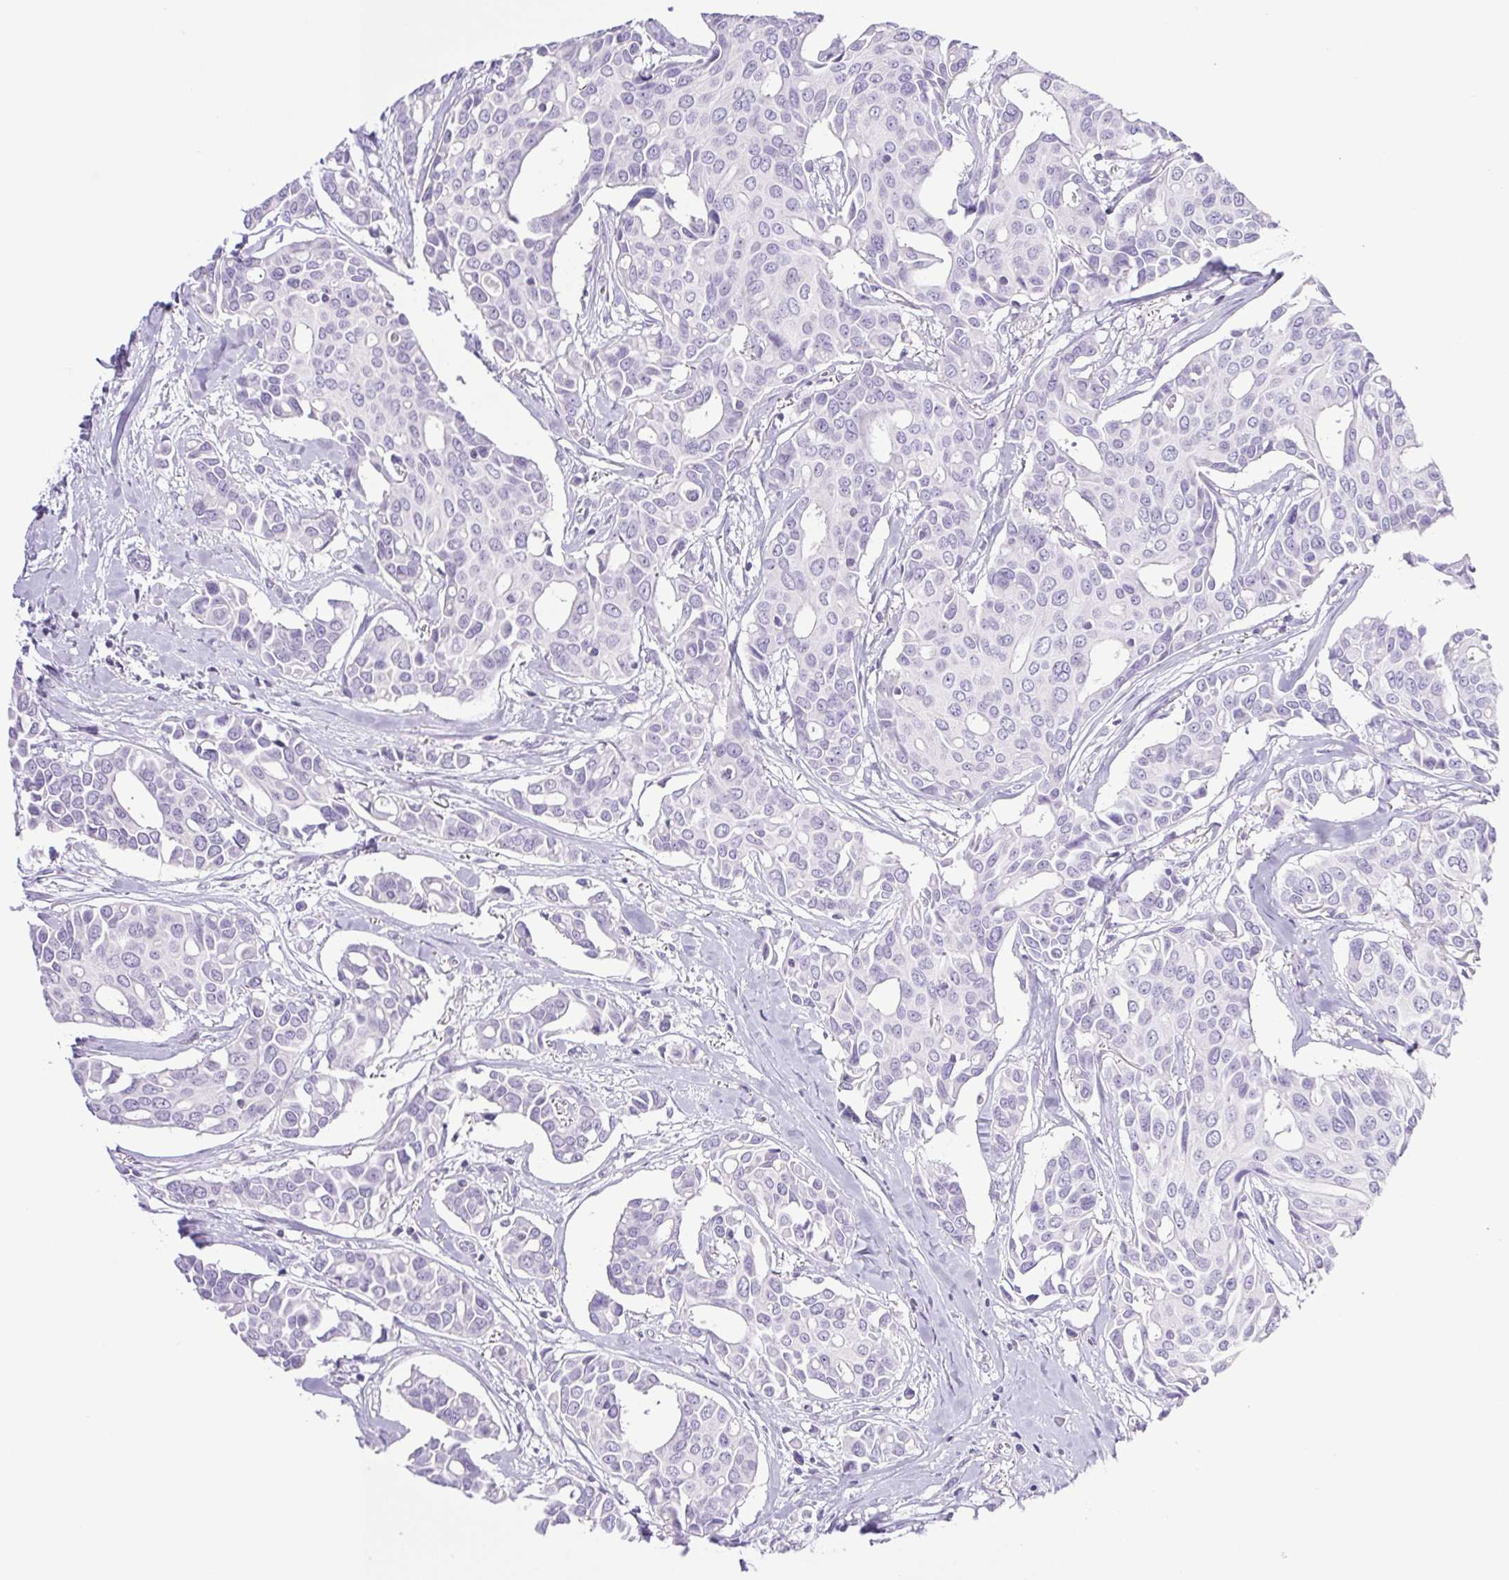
{"staining": {"intensity": "negative", "quantity": "none", "location": "none"}, "tissue": "breast cancer", "cell_type": "Tumor cells", "image_type": "cancer", "snomed": [{"axis": "morphology", "description": "Duct carcinoma"}, {"axis": "topography", "description": "Breast"}], "caption": "An IHC histopathology image of invasive ductal carcinoma (breast) is shown. There is no staining in tumor cells of invasive ductal carcinoma (breast). (DAB (3,3'-diaminobenzidine) immunohistochemistry, high magnification).", "gene": "SYNPR", "patient": {"sex": "female", "age": 54}}